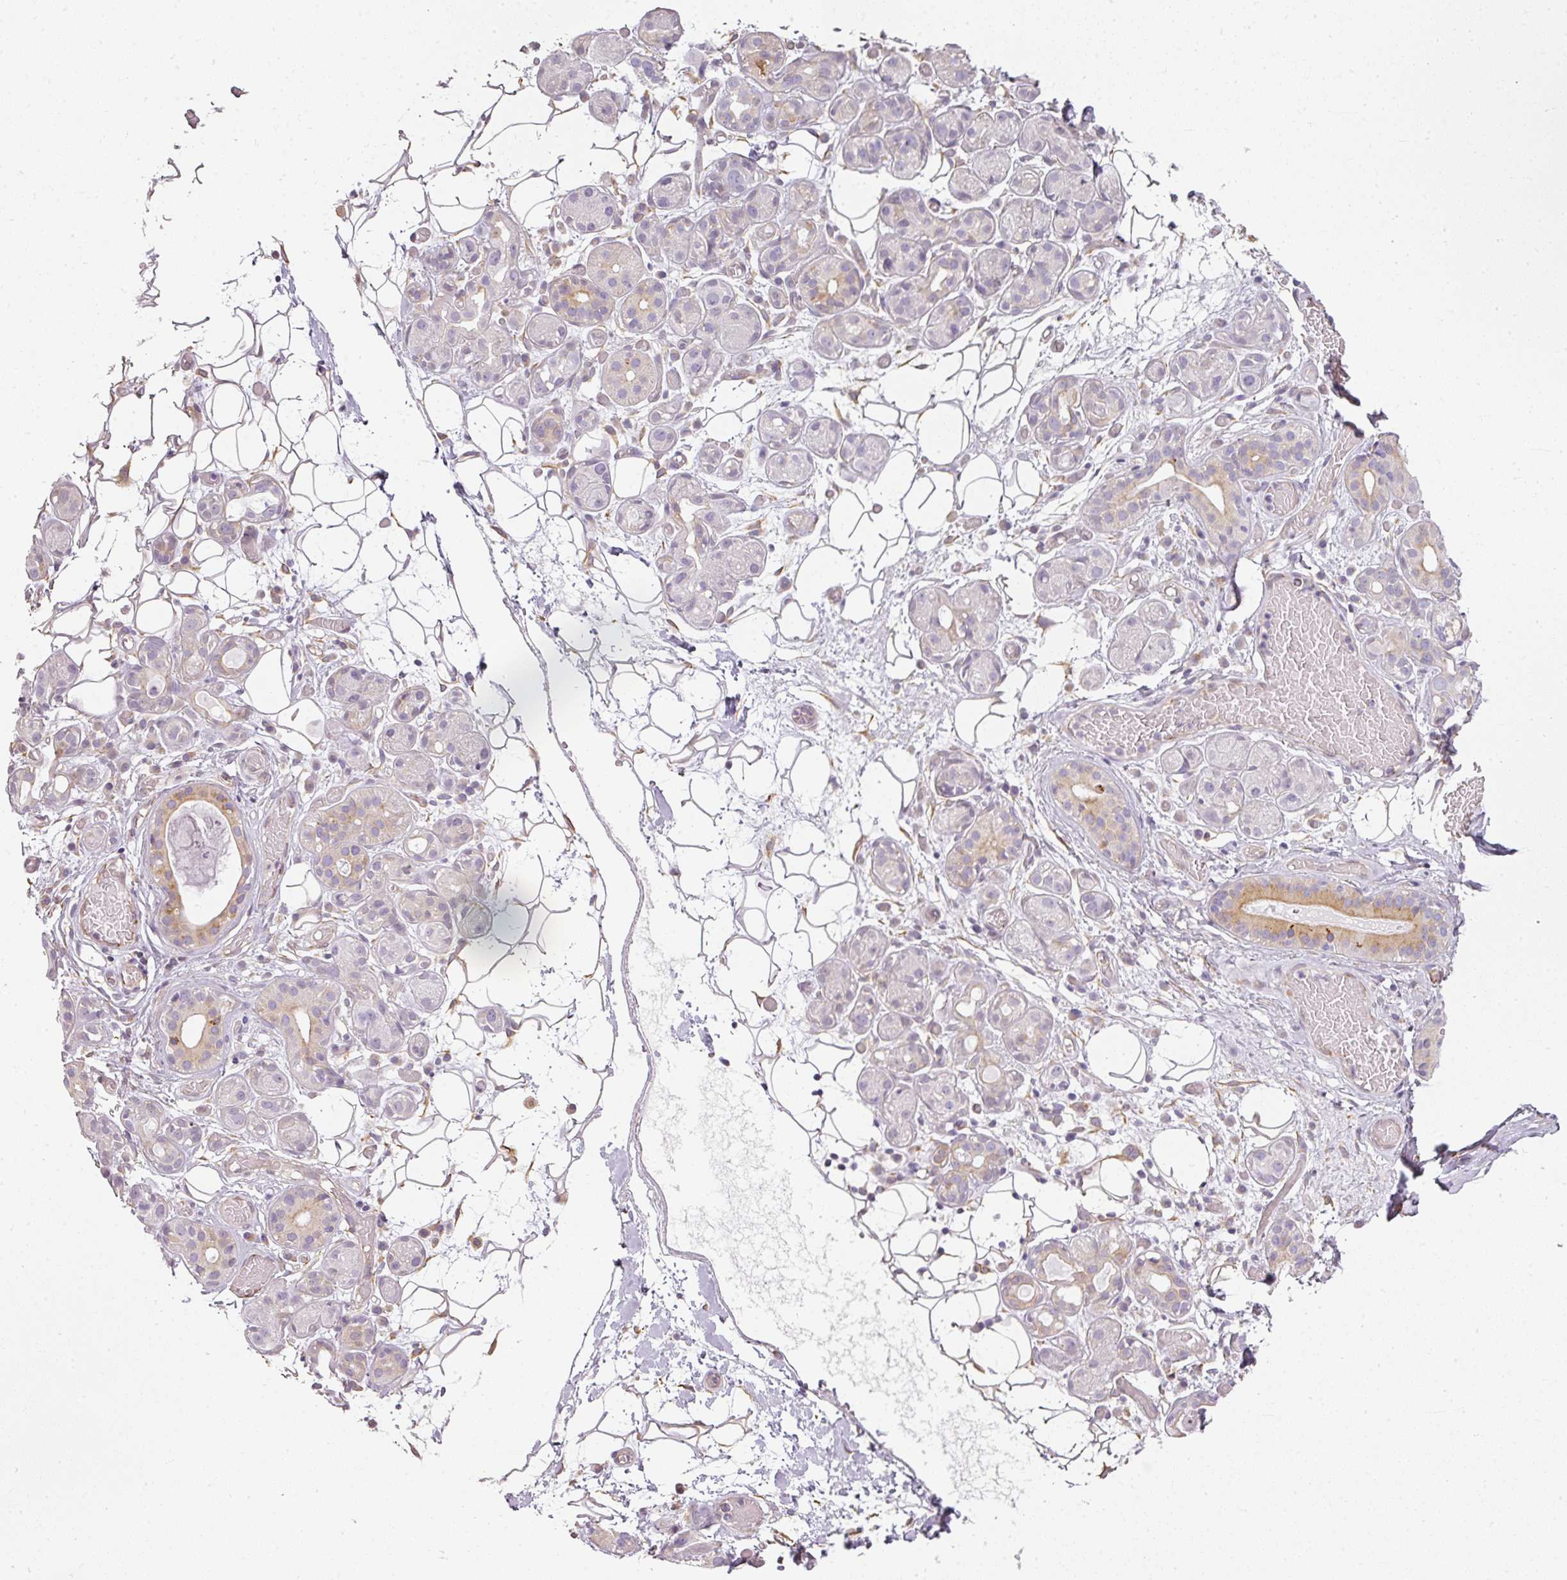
{"staining": {"intensity": "moderate", "quantity": "<25%", "location": "cytoplasmic/membranous"}, "tissue": "salivary gland", "cell_type": "Glandular cells", "image_type": "normal", "snomed": [{"axis": "morphology", "description": "Normal tissue, NOS"}, {"axis": "topography", "description": "Salivary gland"}], "caption": "This photomicrograph exhibits immunohistochemistry (IHC) staining of unremarkable human salivary gland, with low moderate cytoplasmic/membranous staining in about <25% of glandular cells.", "gene": "ATP8B2", "patient": {"sex": "male", "age": 82}}